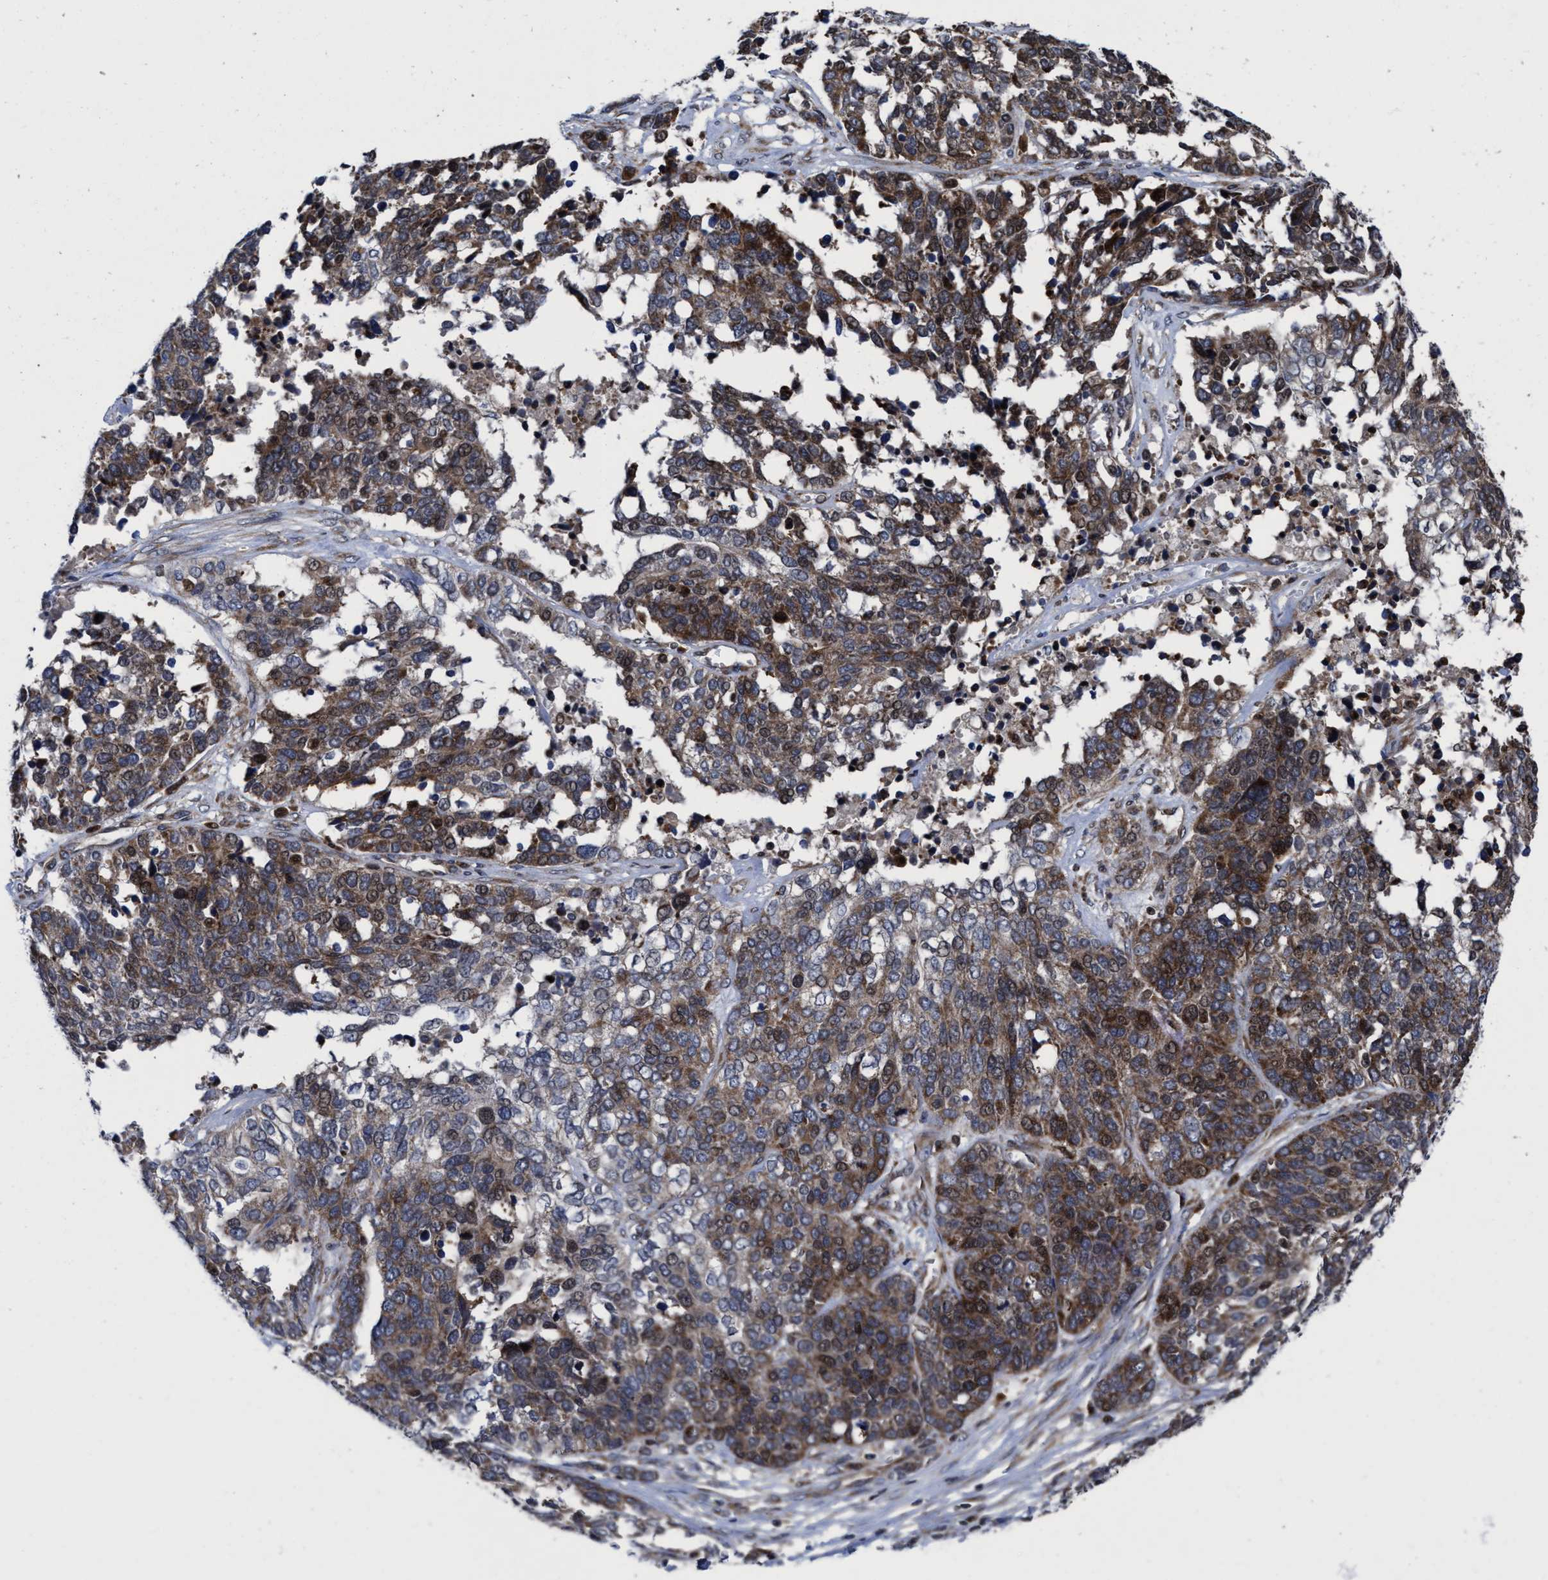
{"staining": {"intensity": "moderate", "quantity": ">75%", "location": "cytoplasmic/membranous"}, "tissue": "ovarian cancer", "cell_type": "Tumor cells", "image_type": "cancer", "snomed": [{"axis": "morphology", "description": "Cystadenocarcinoma, serous, NOS"}, {"axis": "topography", "description": "Ovary"}], "caption": "The micrograph displays a brown stain indicating the presence of a protein in the cytoplasmic/membranous of tumor cells in serous cystadenocarcinoma (ovarian). (DAB IHC, brown staining for protein, blue staining for nuclei).", "gene": "MRPL50", "patient": {"sex": "female", "age": 44}}